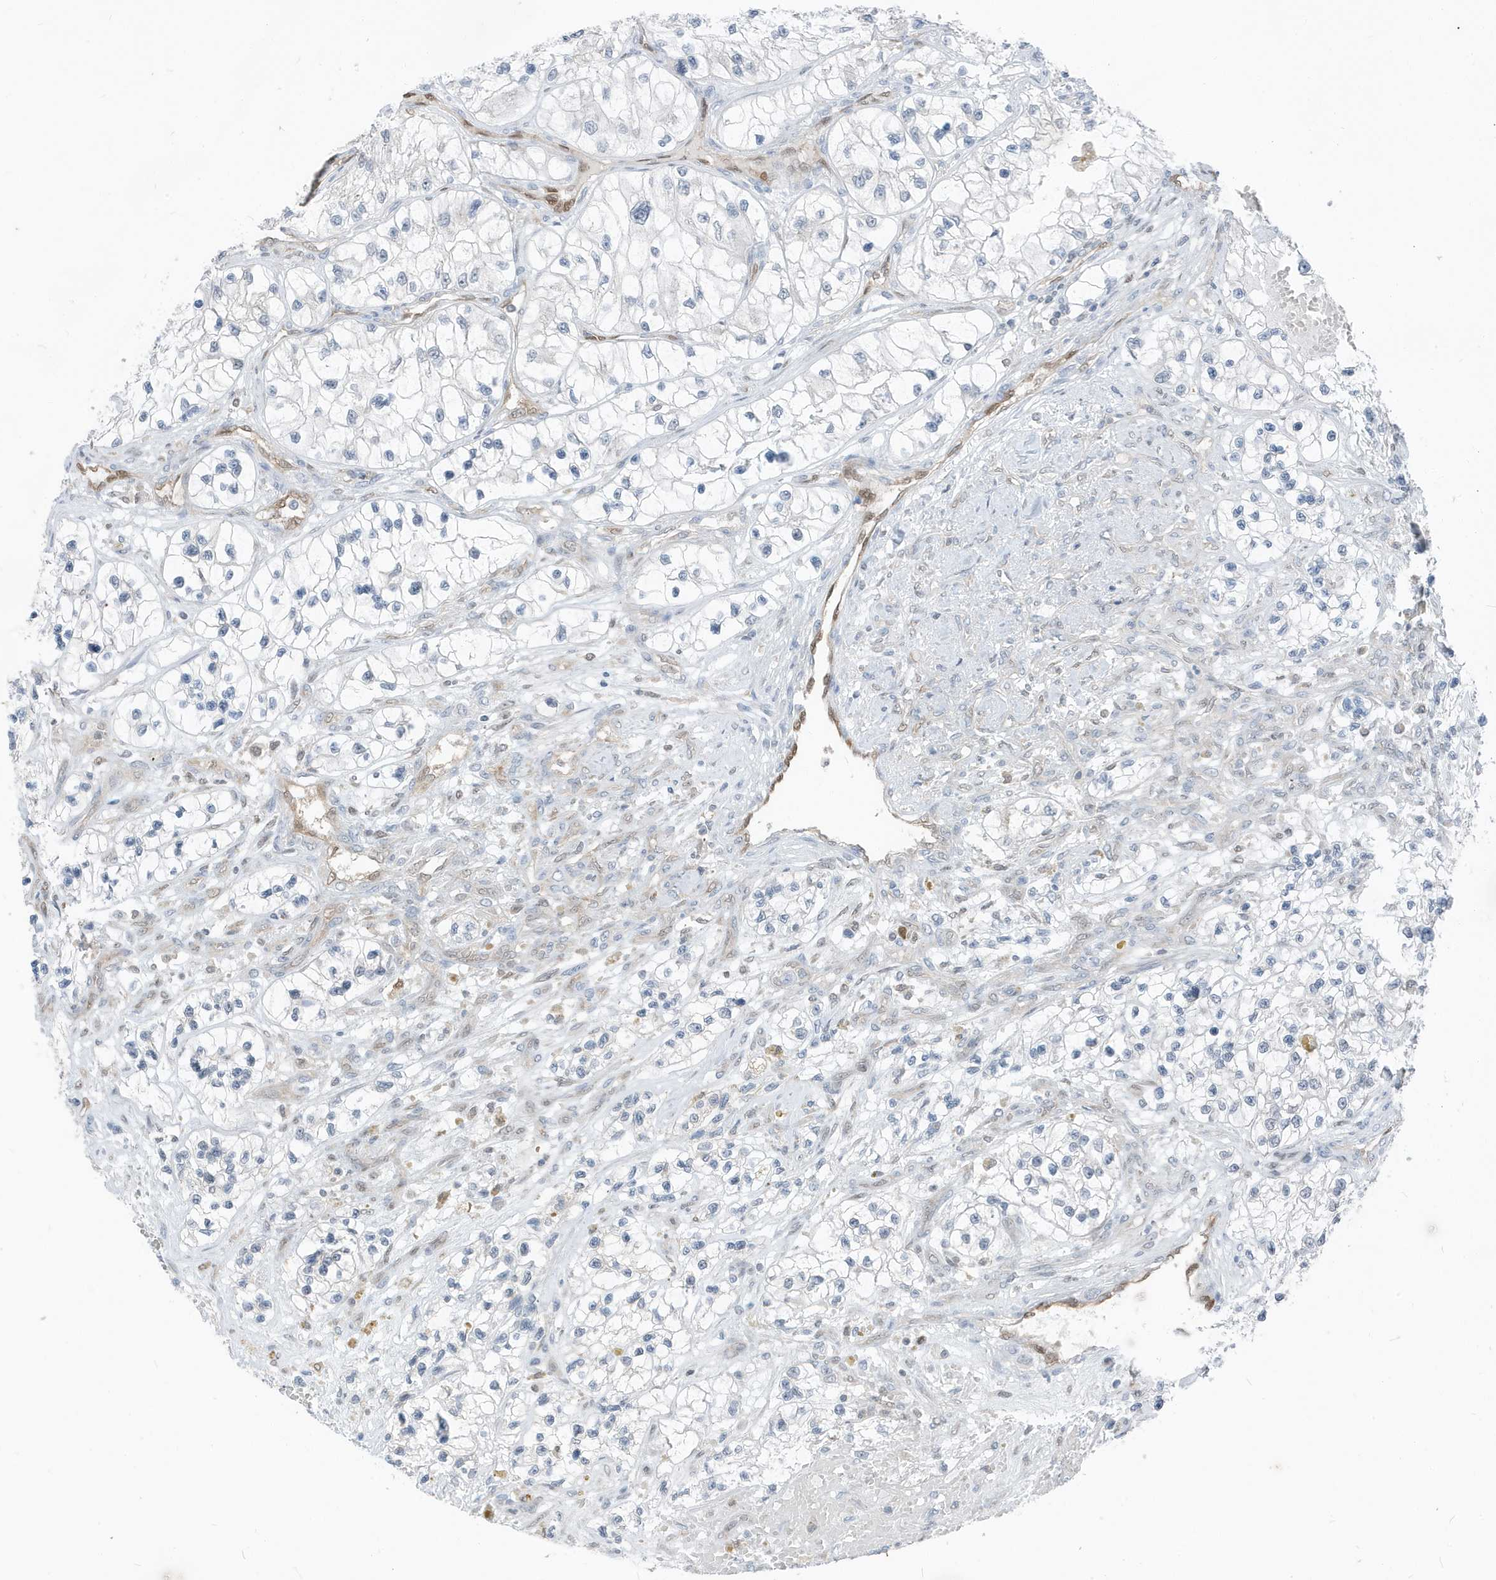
{"staining": {"intensity": "negative", "quantity": "none", "location": "none"}, "tissue": "renal cancer", "cell_type": "Tumor cells", "image_type": "cancer", "snomed": [{"axis": "morphology", "description": "Adenocarcinoma, NOS"}, {"axis": "topography", "description": "Kidney"}], "caption": "The micrograph reveals no significant staining in tumor cells of renal adenocarcinoma. (DAB IHC, high magnification).", "gene": "NCOA7", "patient": {"sex": "female", "age": 57}}